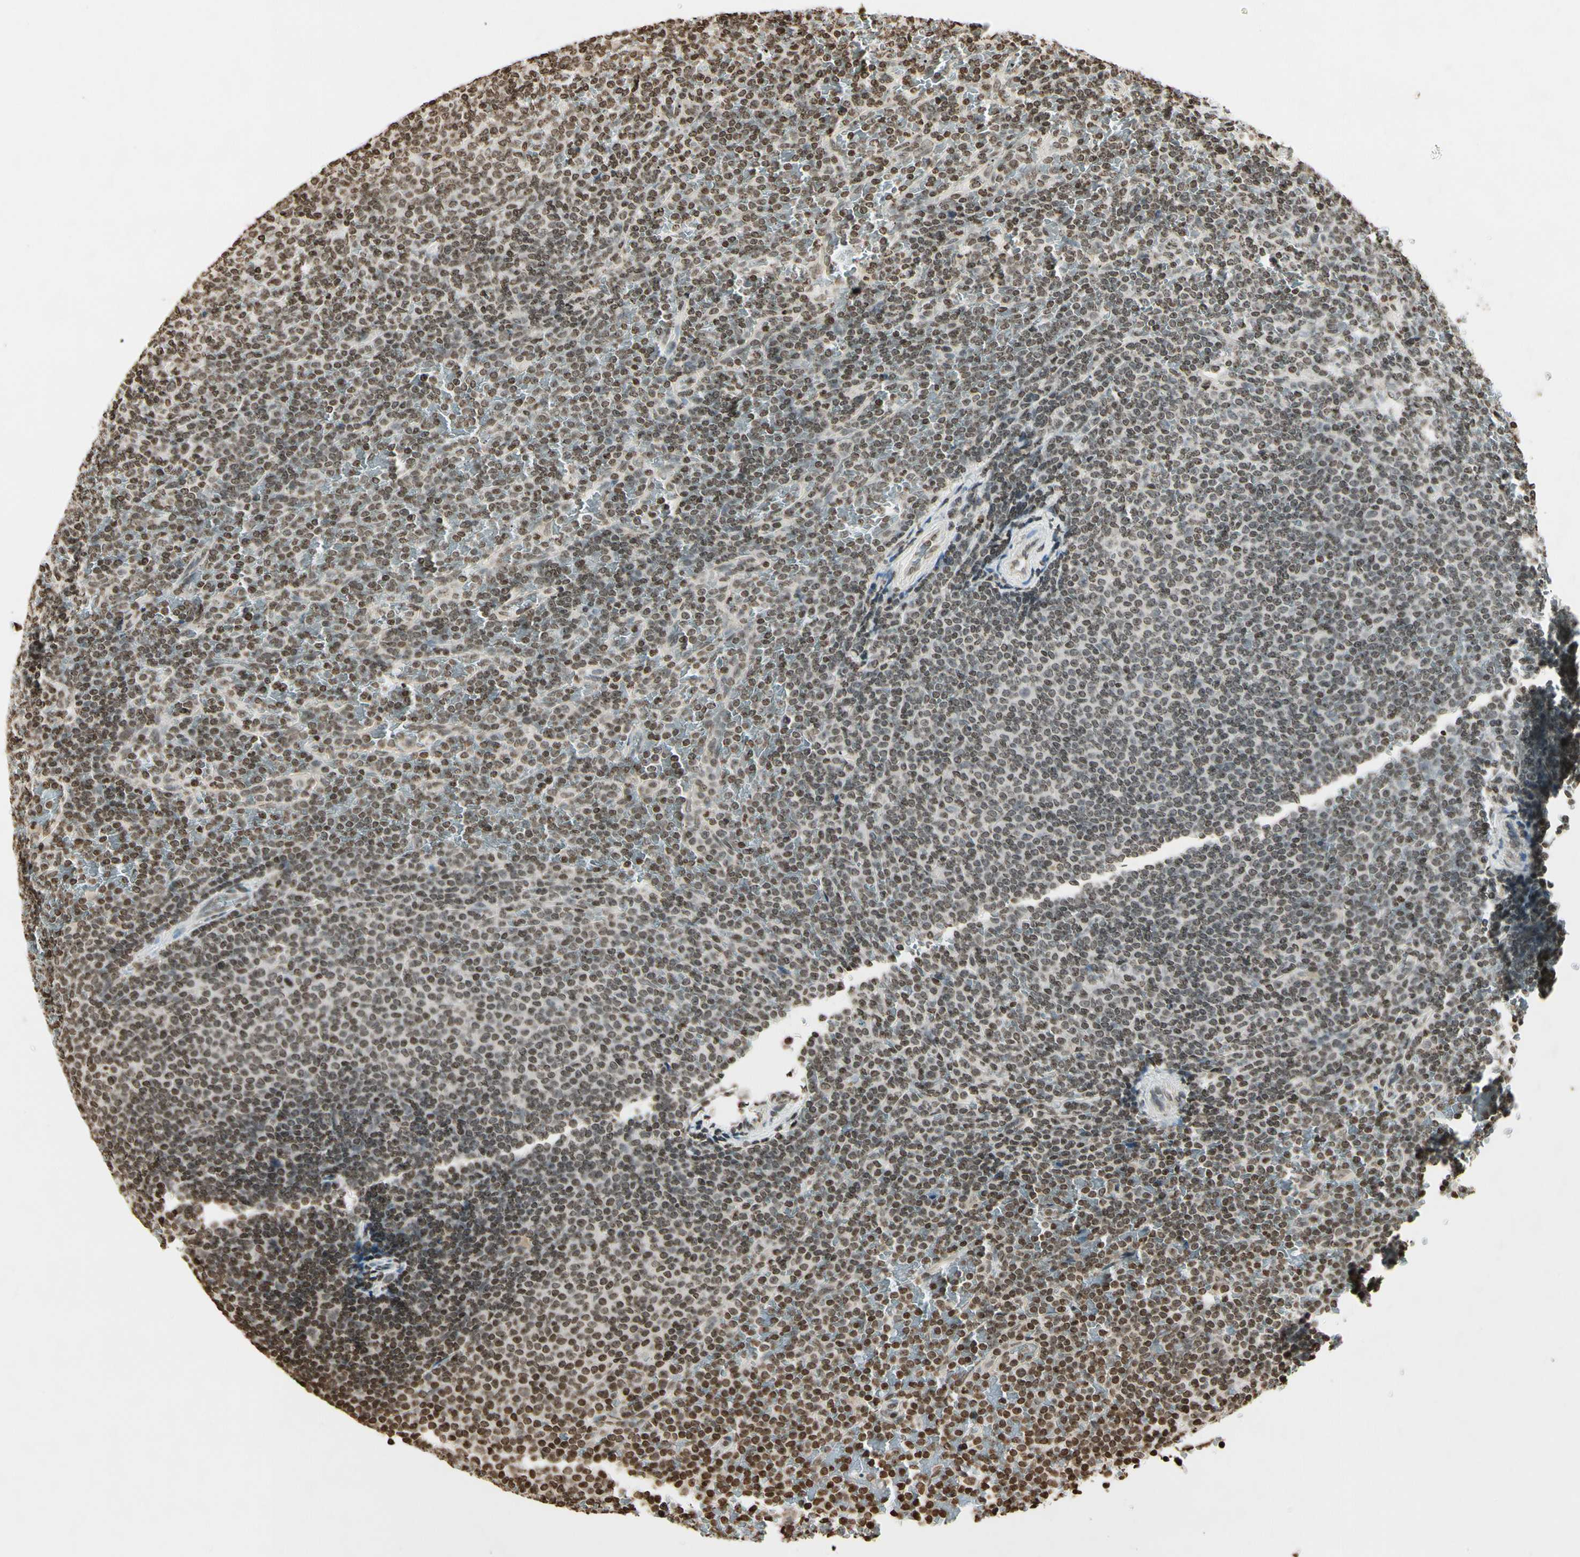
{"staining": {"intensity": "weak", "quantity": ">75%", "location": "nuclear"}, "tissue": "lymphoma", "cell_type": "Tumor cells", "image_type": "cancer", "snomed": [{"axis": "morphology", "description": "Malignant lymphoma, non-Hodgkin's type, Low grade"}, {"axis": "topography", "description": "Spleen"}], "caption": "The immunohistochemical stain labels weak nuclear positivity in tumor cells of lymphoma tissue.", "gene": "RORA", "patient": {"sex": "female", "age": 77}}